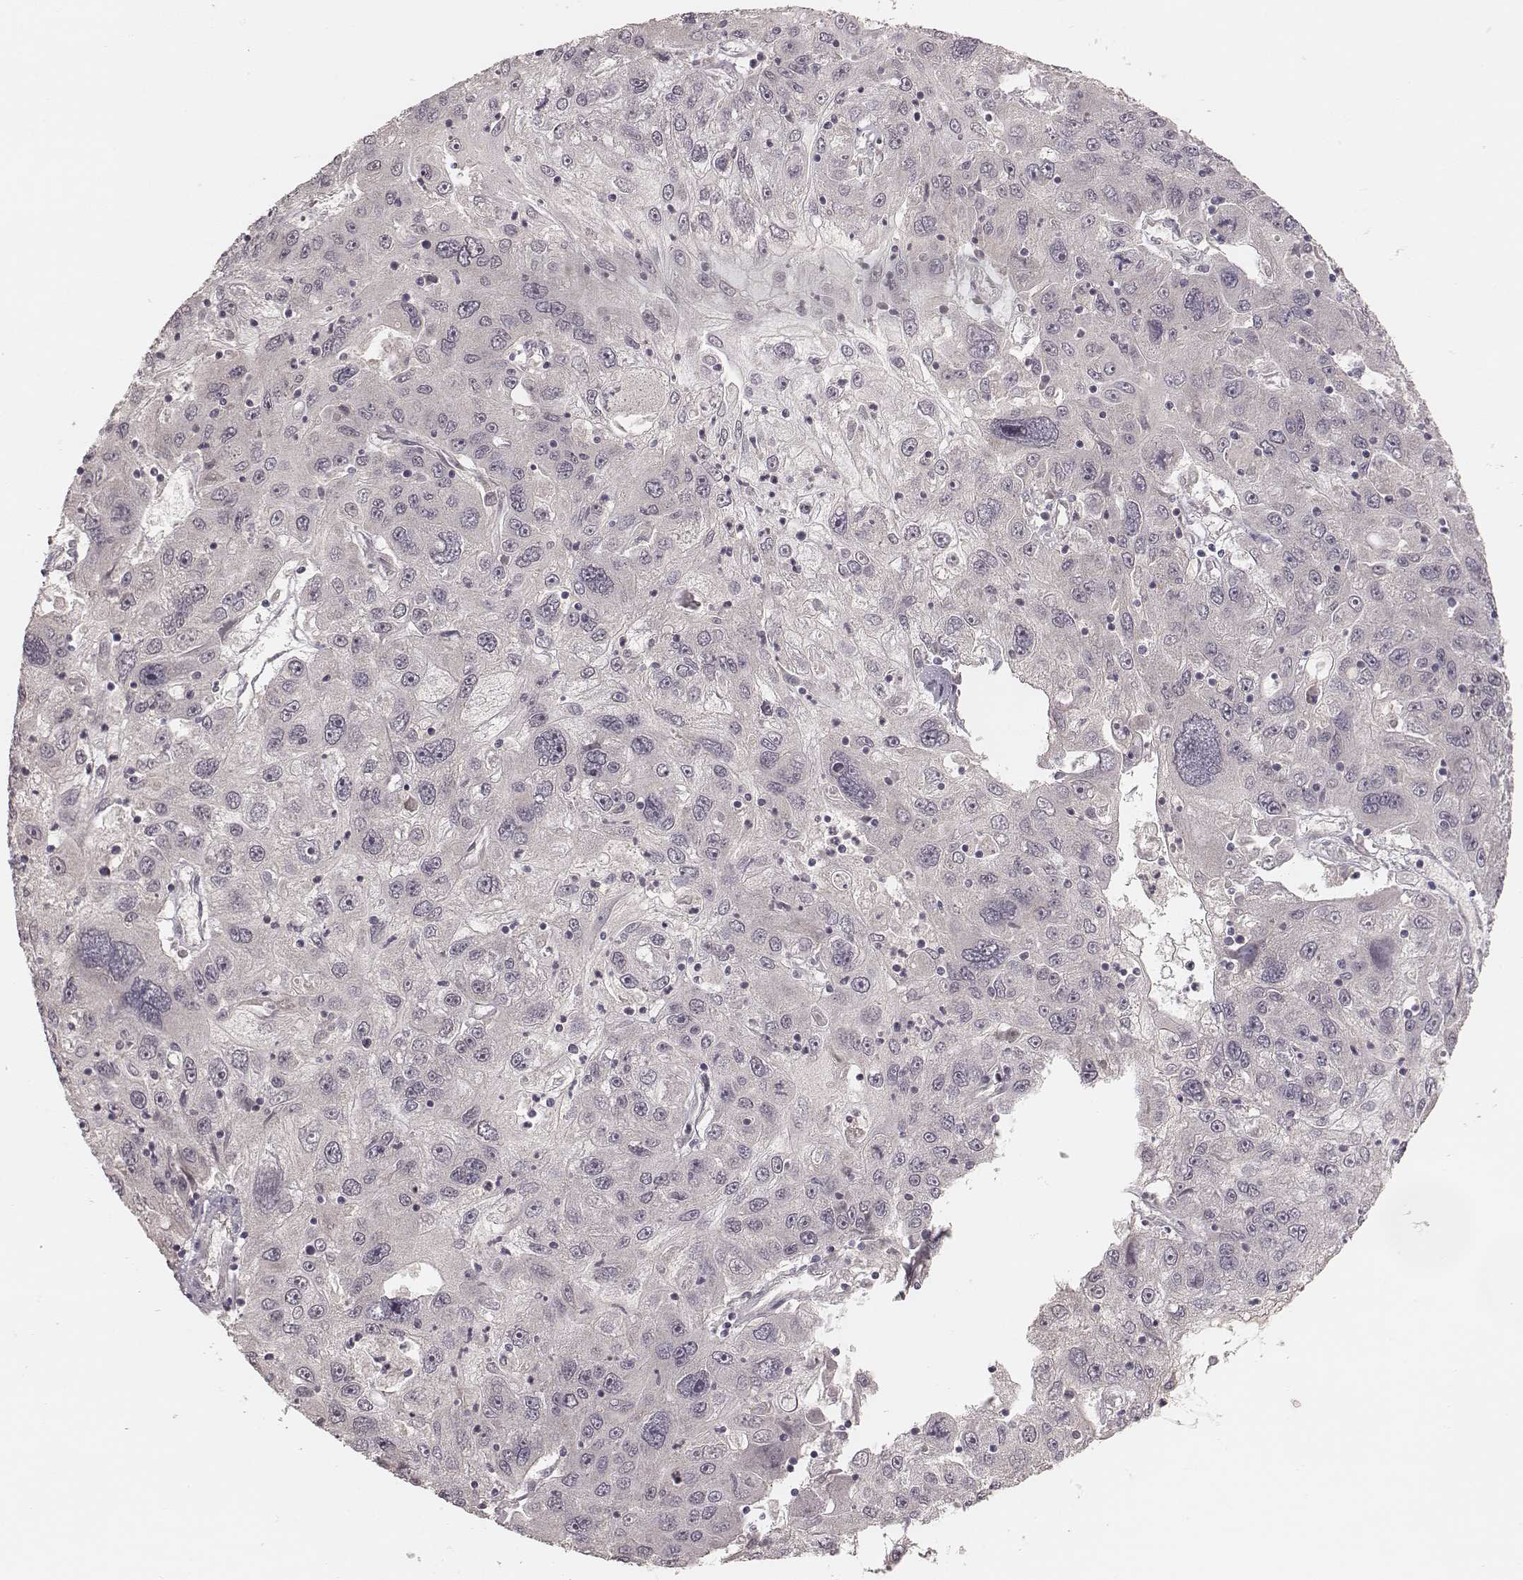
{"staining": {"intensity": "negative", "quantity": "none", "location": "none"}, "tissue": "stomach cancer", "cell_type": "Tumor cells", "image_type": "cancer", "snomed": [{"axis": "morphology", "description": "Adenocarcinoma, NOS"}, {"axis": "topography", "description": "Stomach"}], "caption": "Image shows no significant protein staining in tumor cells of stomach cancer.", "gene": "LY6K", "patient": {"sex": "male", "age": 56}}